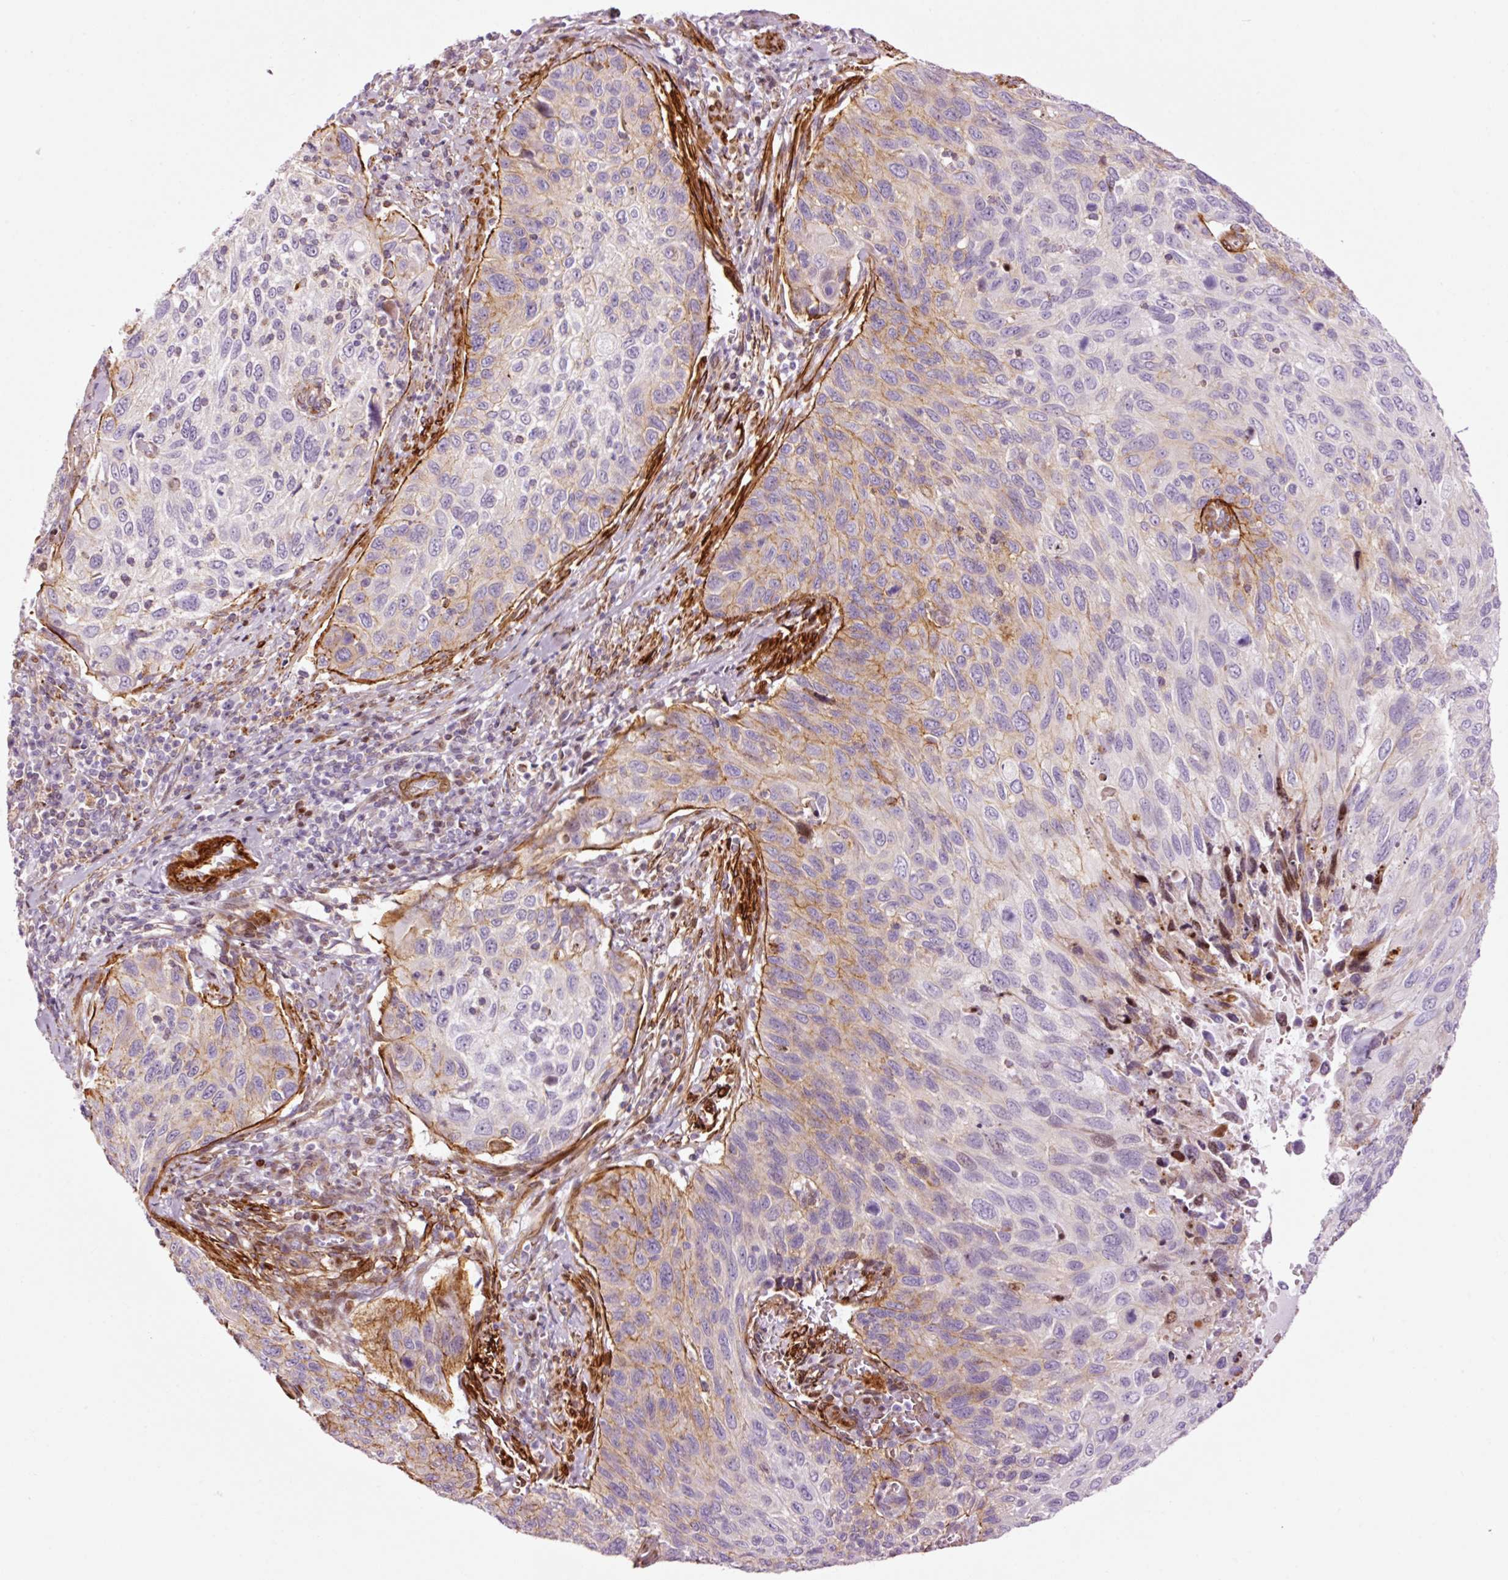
{"staining": {"intensity": "moderate", "quantity": "<25%", "location": "cytoplasmic/membranous"}, "tissue": "cervical cancer", "cell_type": "Tumor cells", "image_type": "cancer", "snomed": [{"axis": "morphology", "description": "Squamous cell carcinoma, NOS"}, {"axis": "topography", "description": "Cervix"}], "caption": "Immunohistochemistry (IHC) (DAB (3,3'-diaminobenzidine)) staining of human squamous cell carcinoma (cervical) displays moderate cytoplasmic/membranous protein expression in approximately <25% of tumor cells. Nuclei are stained in blue.", "gene": "ANKRD20A1", "patient": {"sex": "female", "age": 70}}